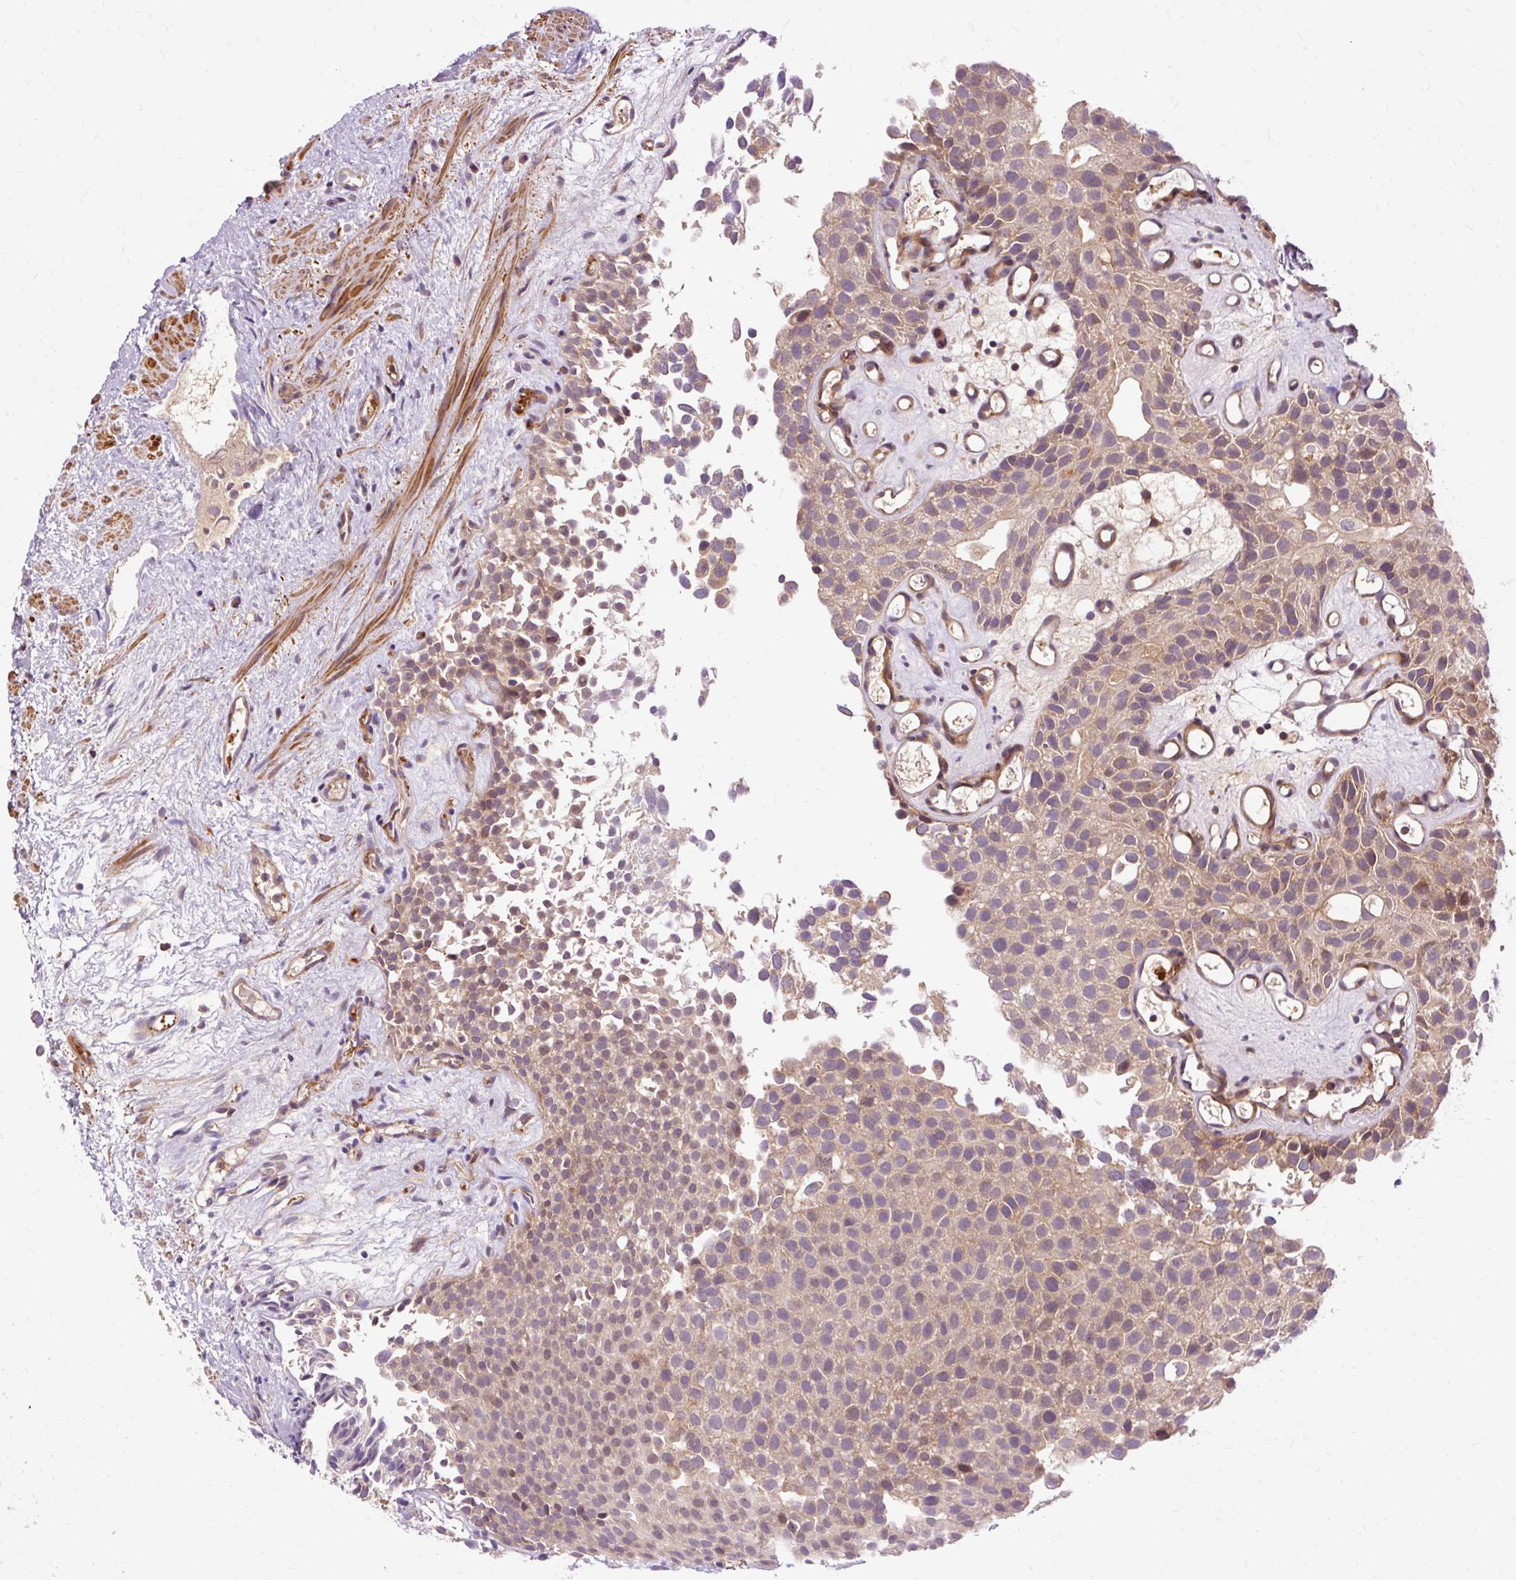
{"staining": {"intensity": "weak", "quantity": "25%-75%", "location": "cytoplasmic/membranous,nuclear"}, "tissue": "urothelial cancer", "cell_type": "Tumor cells", "image_type": "cancer", "snomed": [{"axis": "morphology", "description": "Urothelial carcinoma, Low grade"}, {"axis": "topography", "description": "Urinary bladder"}], "caption": "Protein positivity by IHC reveals weak cytoplasmic/membranous and nuclear staining in approximately 25%-75% of tumor cells in low-grade urothelial carcinoma.", "gene": "RIPOR3", "patient": {"sex": "male", "age": 88}}